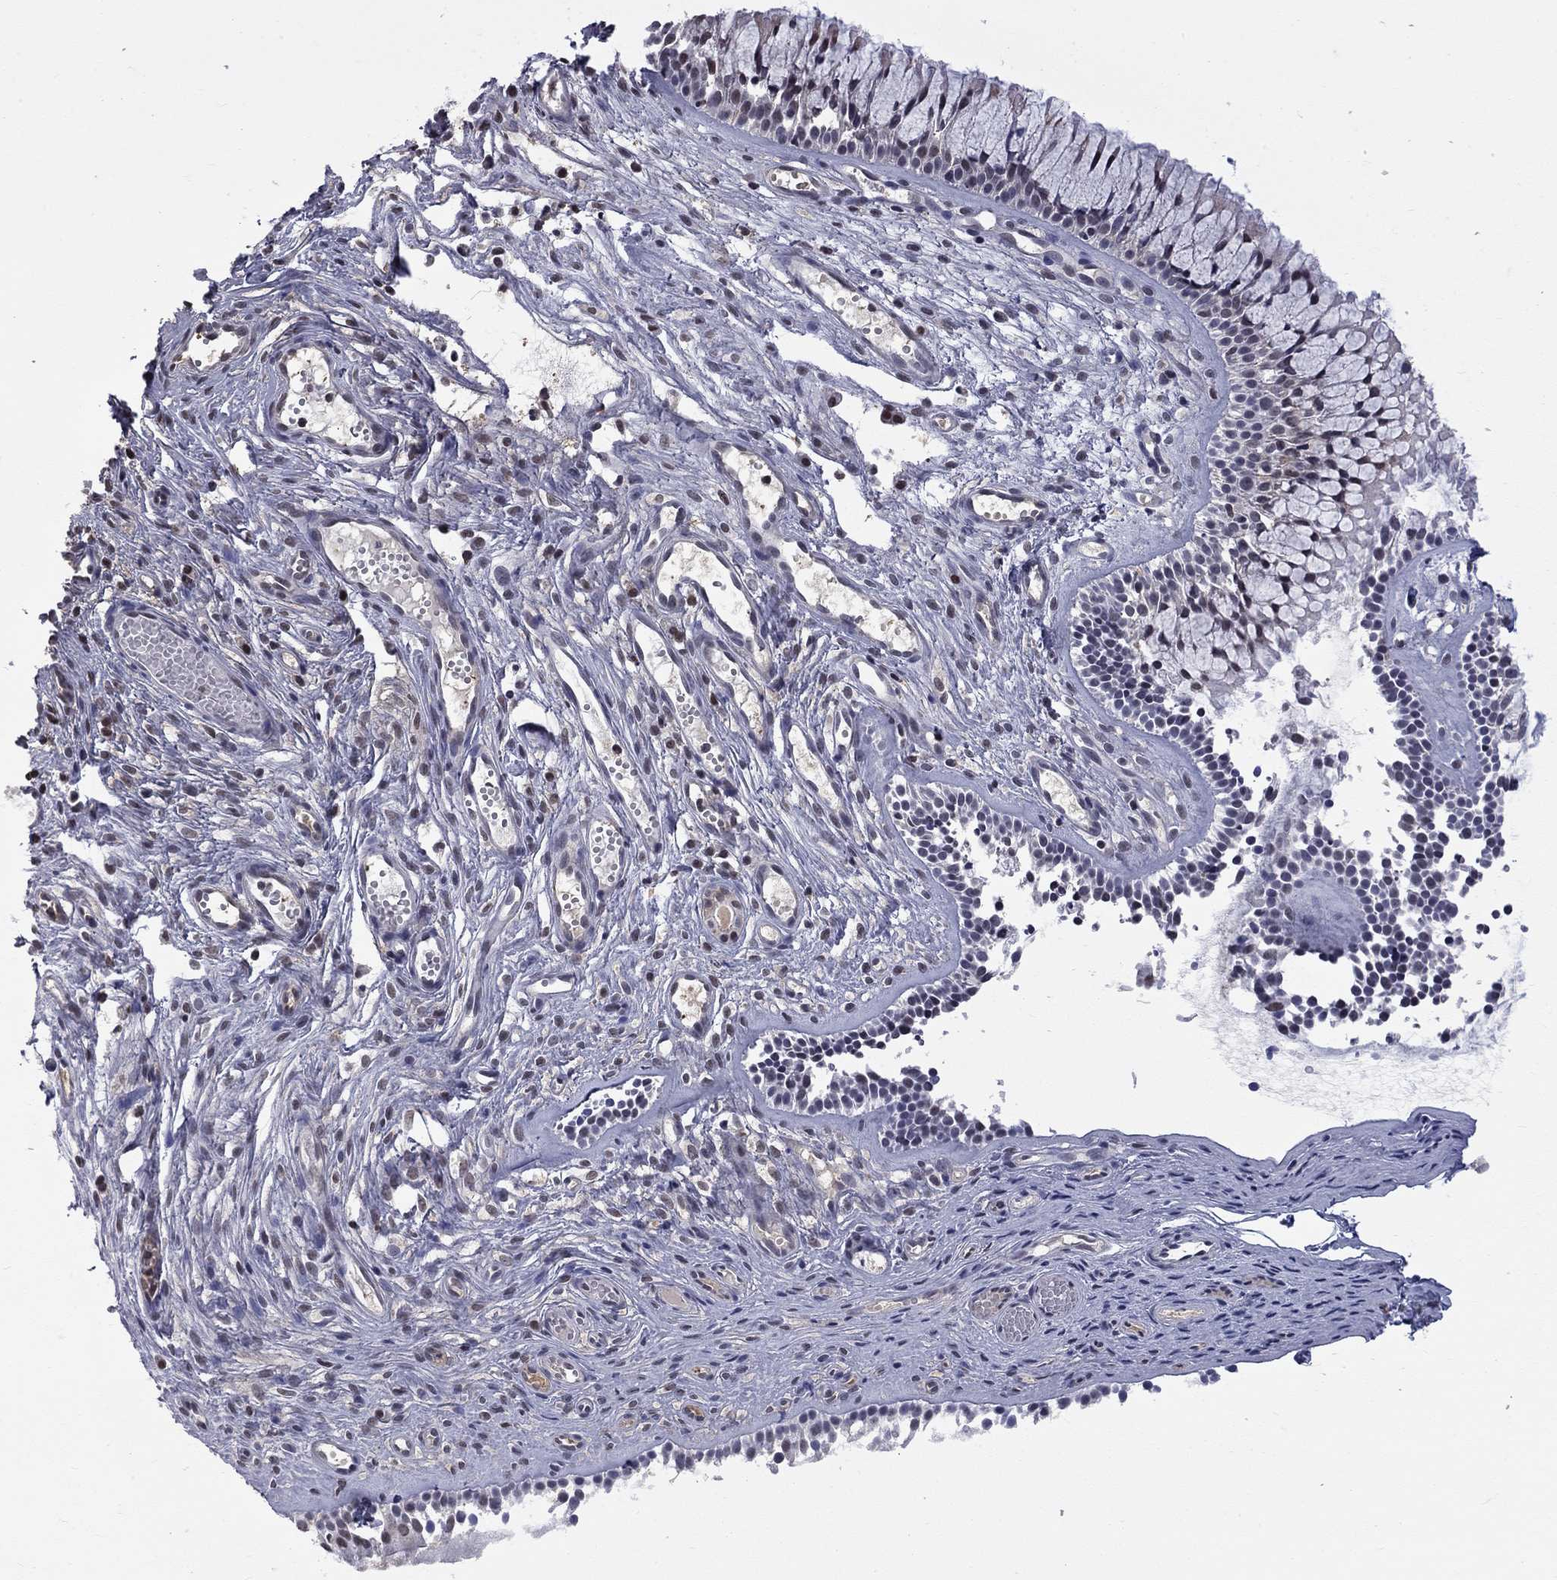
{"staining": {"intensity": "weak", "quantity": "<25%", "location": "nuclear"}, "tissue": "nasopharynx", "cell_type": "Respiratory epithelial cells", "image_type": "normal", "snomed": [{"axis": "morphology", "description": "Normal tissue, NOS"}, {"axis": "topography", "description": "Nasopharynx"}], "caption": "Respiratory epithelial cells are negative for brown protein staining in benign nasopharynx. (Brightfield microscopy of DAB (3,3'-diaminobenzidine) immunohistochemistry (IHC) at high magnification).", "gene": "RFWD3", "patient": {"sex": "male", "age": 51}}